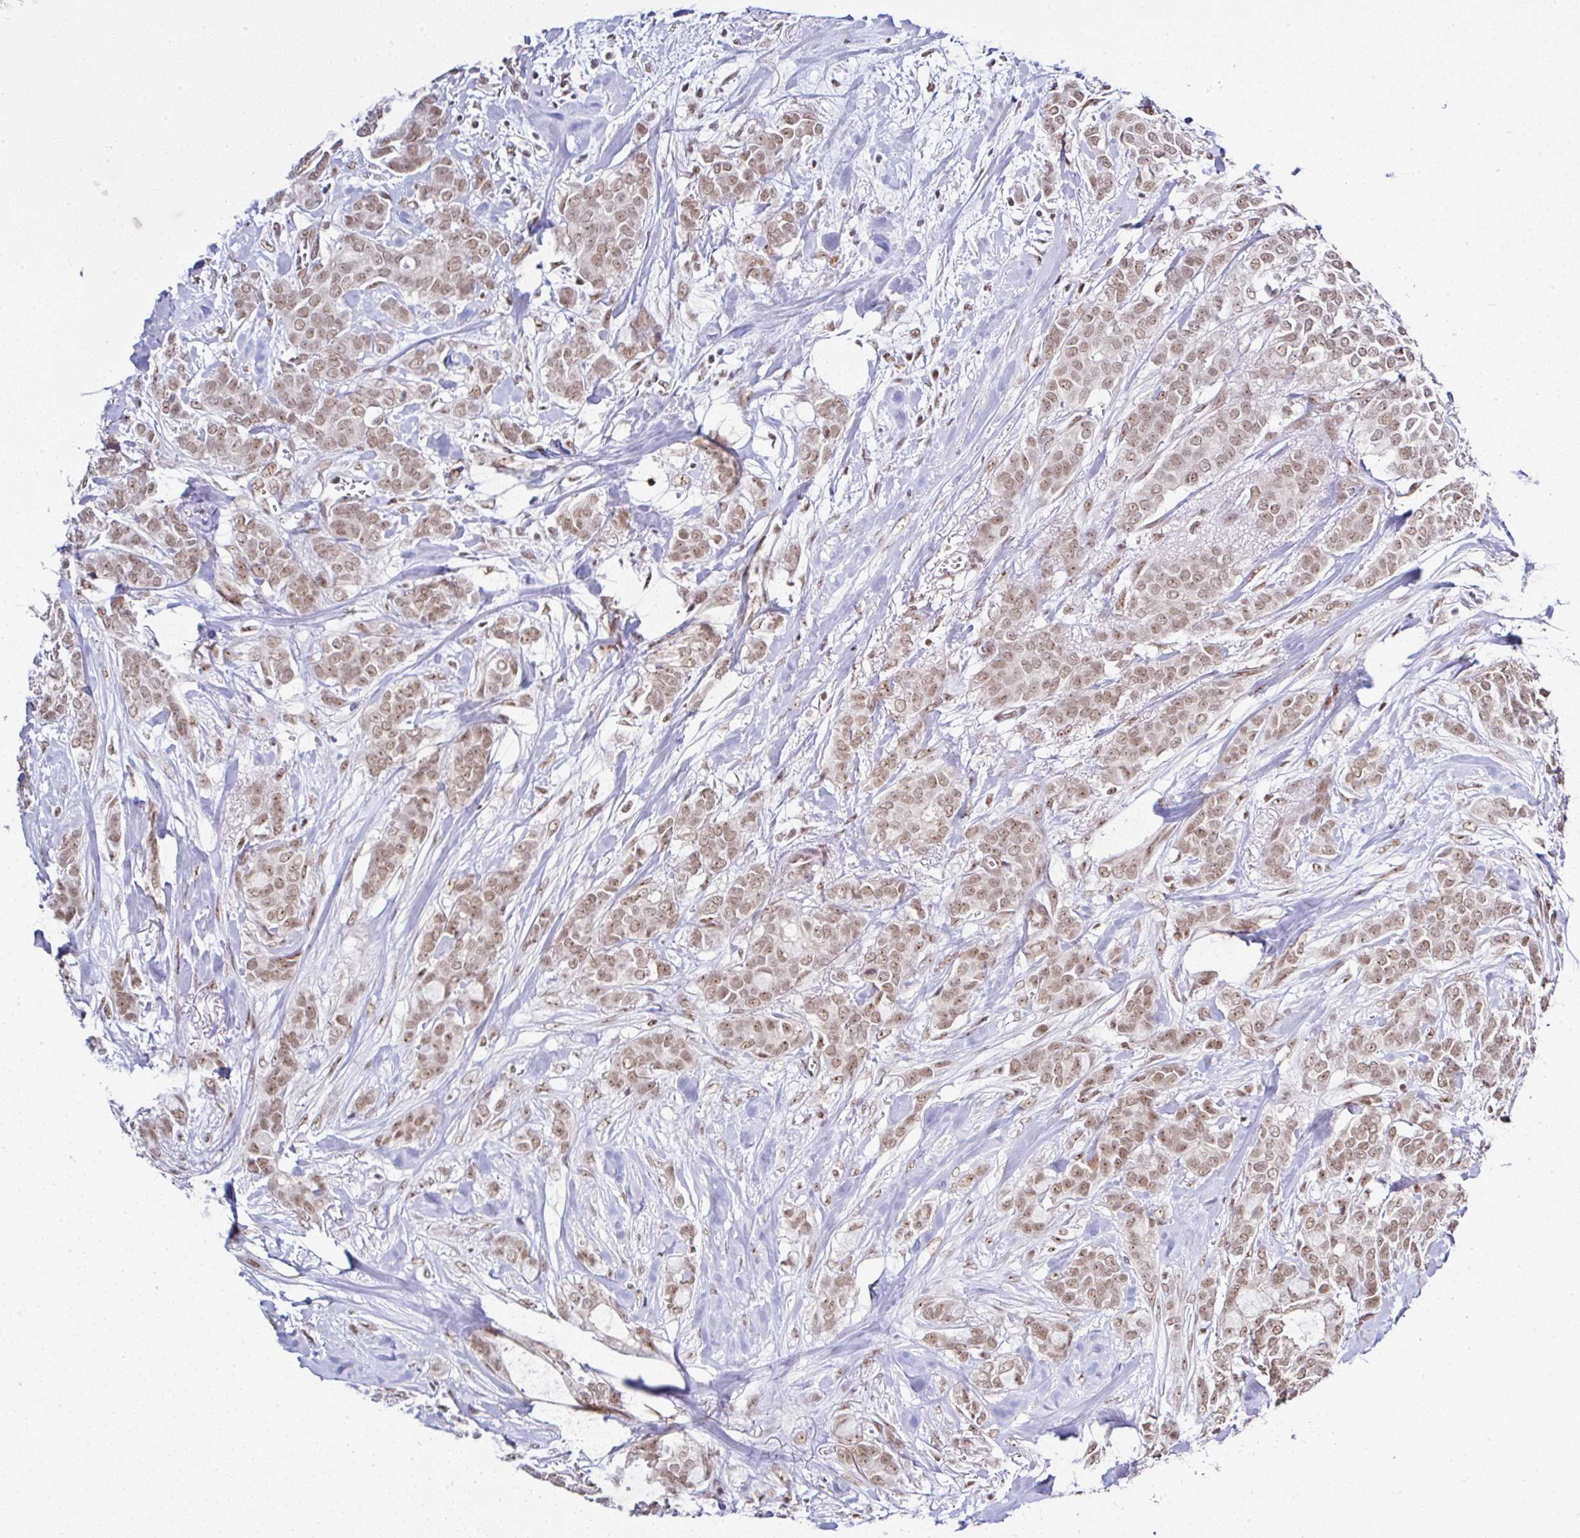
{"staining": {"intensity": "moderate", "quantity": ">75%", "location": "nuclear"}, "tissue": "breast cancer", "cell_type": "Tumor cells", "image_type": "cancer", "snomed": [{"axis": "morphology", "description": "Duct carcinoma"}, {"axis": "topography", "description": "Breast"}], "caption": "Tumor cells show medium levels of moderate nuclear positivity in approximately >75% of cells in human intraductal carcinoma (breast). (DAB IHC with brightfield microscopy, high magnification).", "gene": "PTPN2", "patient": {"sex": "female", "age": 84}}